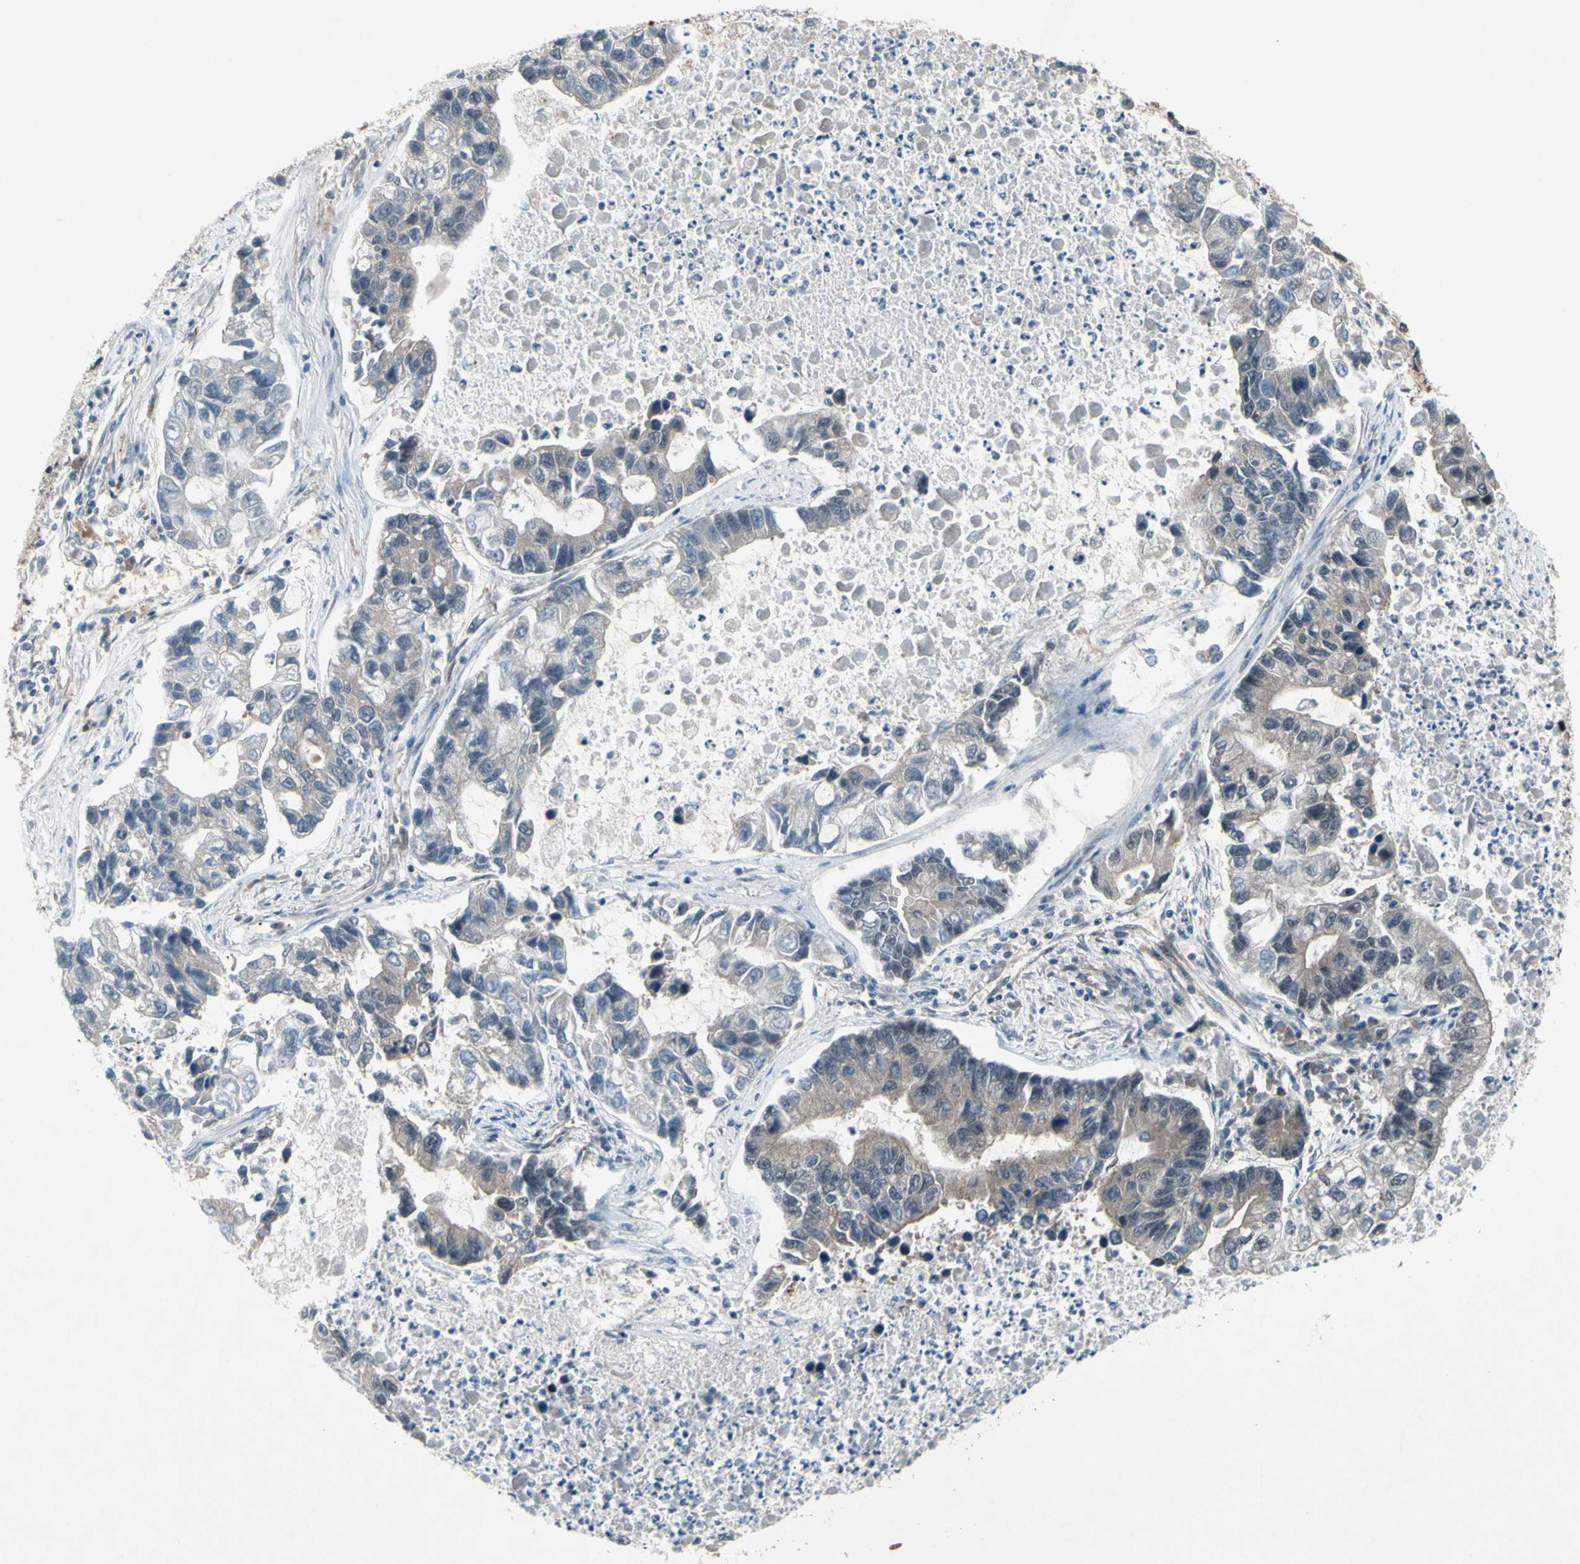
{"staining": {"intensity": "weak", "quantity": ">75%", "location": "cytoplasmic/membranous"}, "tissue": "lung cancer", "cell_type": "Tumor cells", "image_type": "cancer", "snomed": [{"axis": "morphology", "description": "Adenocarcinoma, NOS"}, {"axis": "topography", "description": "Lung"}], "caption": "High-power microscopy captured an immunohistochemistry histopathology image of adenocarcinoma (lung), revealing weak cytoplasmic/membranous staining in approximately >75% of tumor cells. Nuclei are stained in blue.", "gene": "TRDMT1", "patient": {"sex": "female", "age": 51}}